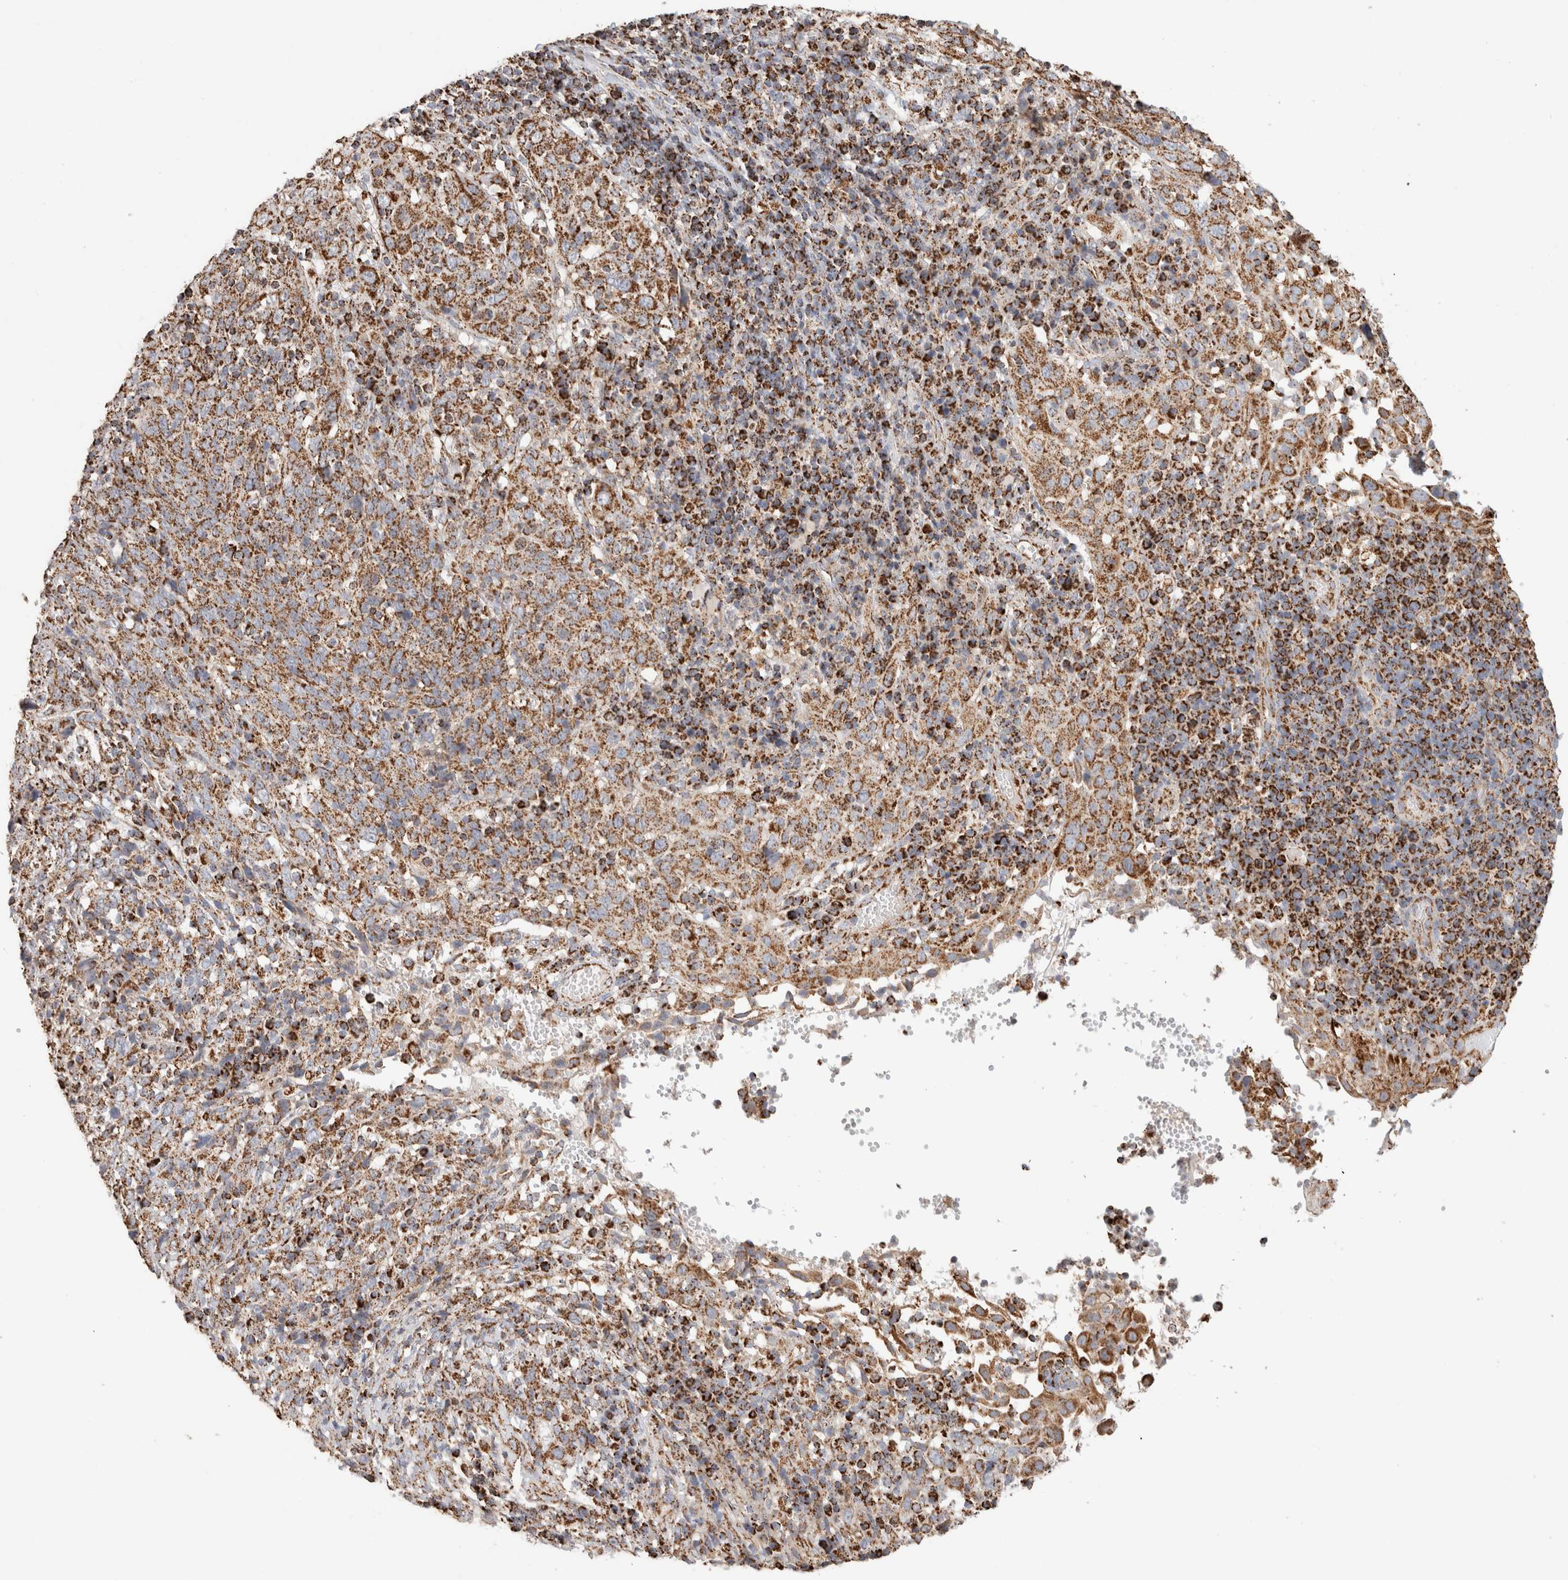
{"staining": {"intensity": "moderate", "quantity": ">75%", "location": "cytoplasmic/membranous"}, "tissue": "cervical cancer", "cell_type": "Tumor cells", "image_type": "cancer", "snomed": [{"axis": "morphology", "description": "Squamous cell carcinoma, NOS"}, {"axis": "topography", "description": "Cervix"}], "caption": "A high-resolution photomicrograph shows immunohistochemistry staining of squamous cell carcinoma (cervical), which displays moderate cytoplasmic/membranous staining in approximately >75% of tumor cells. The staining was performed using DAB (3,3'-diaminobenzidine) to visualize the protein expression in brown, while the nuclei were stained in blue with hematoxylin (Magnification: 20x).", "gene": "C1QBP", "patient": {"sex": "female", "age": 46}}